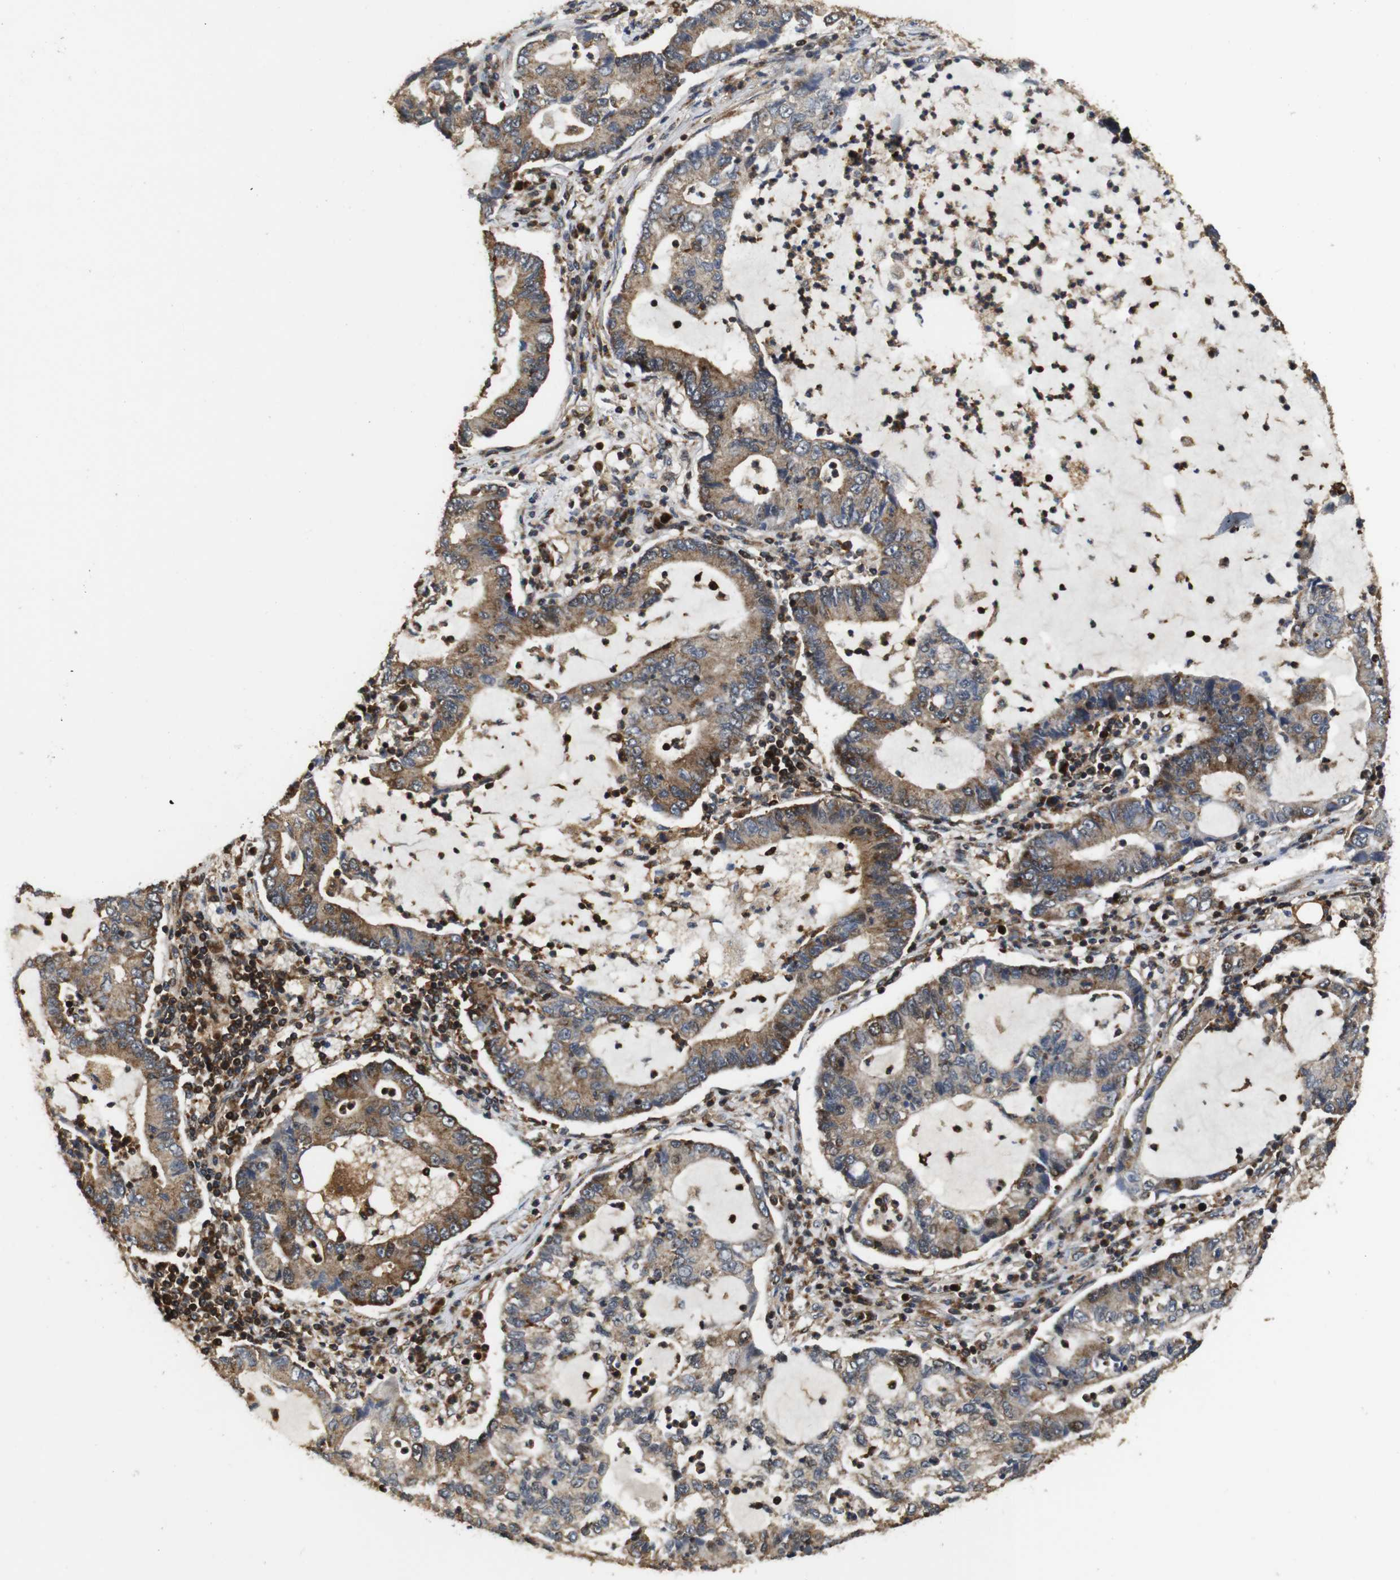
{"staining": {"intensity": "moderate", "quantity": ">75%", "location": "cytoplasmic/membranous"}, "tissue": "lung cancer", "cell_type": "Tumor cells", "image_type": "cancer", "snomed": [{"axis": "morphology", "description": "Adenocarcinoma, NOS"}, {"axis": "topography", "description": "Lung"}], "caption": "Human lung cancer stained with a protein marker reveals moderate staining in tumor cells.", "gene": "SNN", "patient": {"sex": "female", "age": 51}}